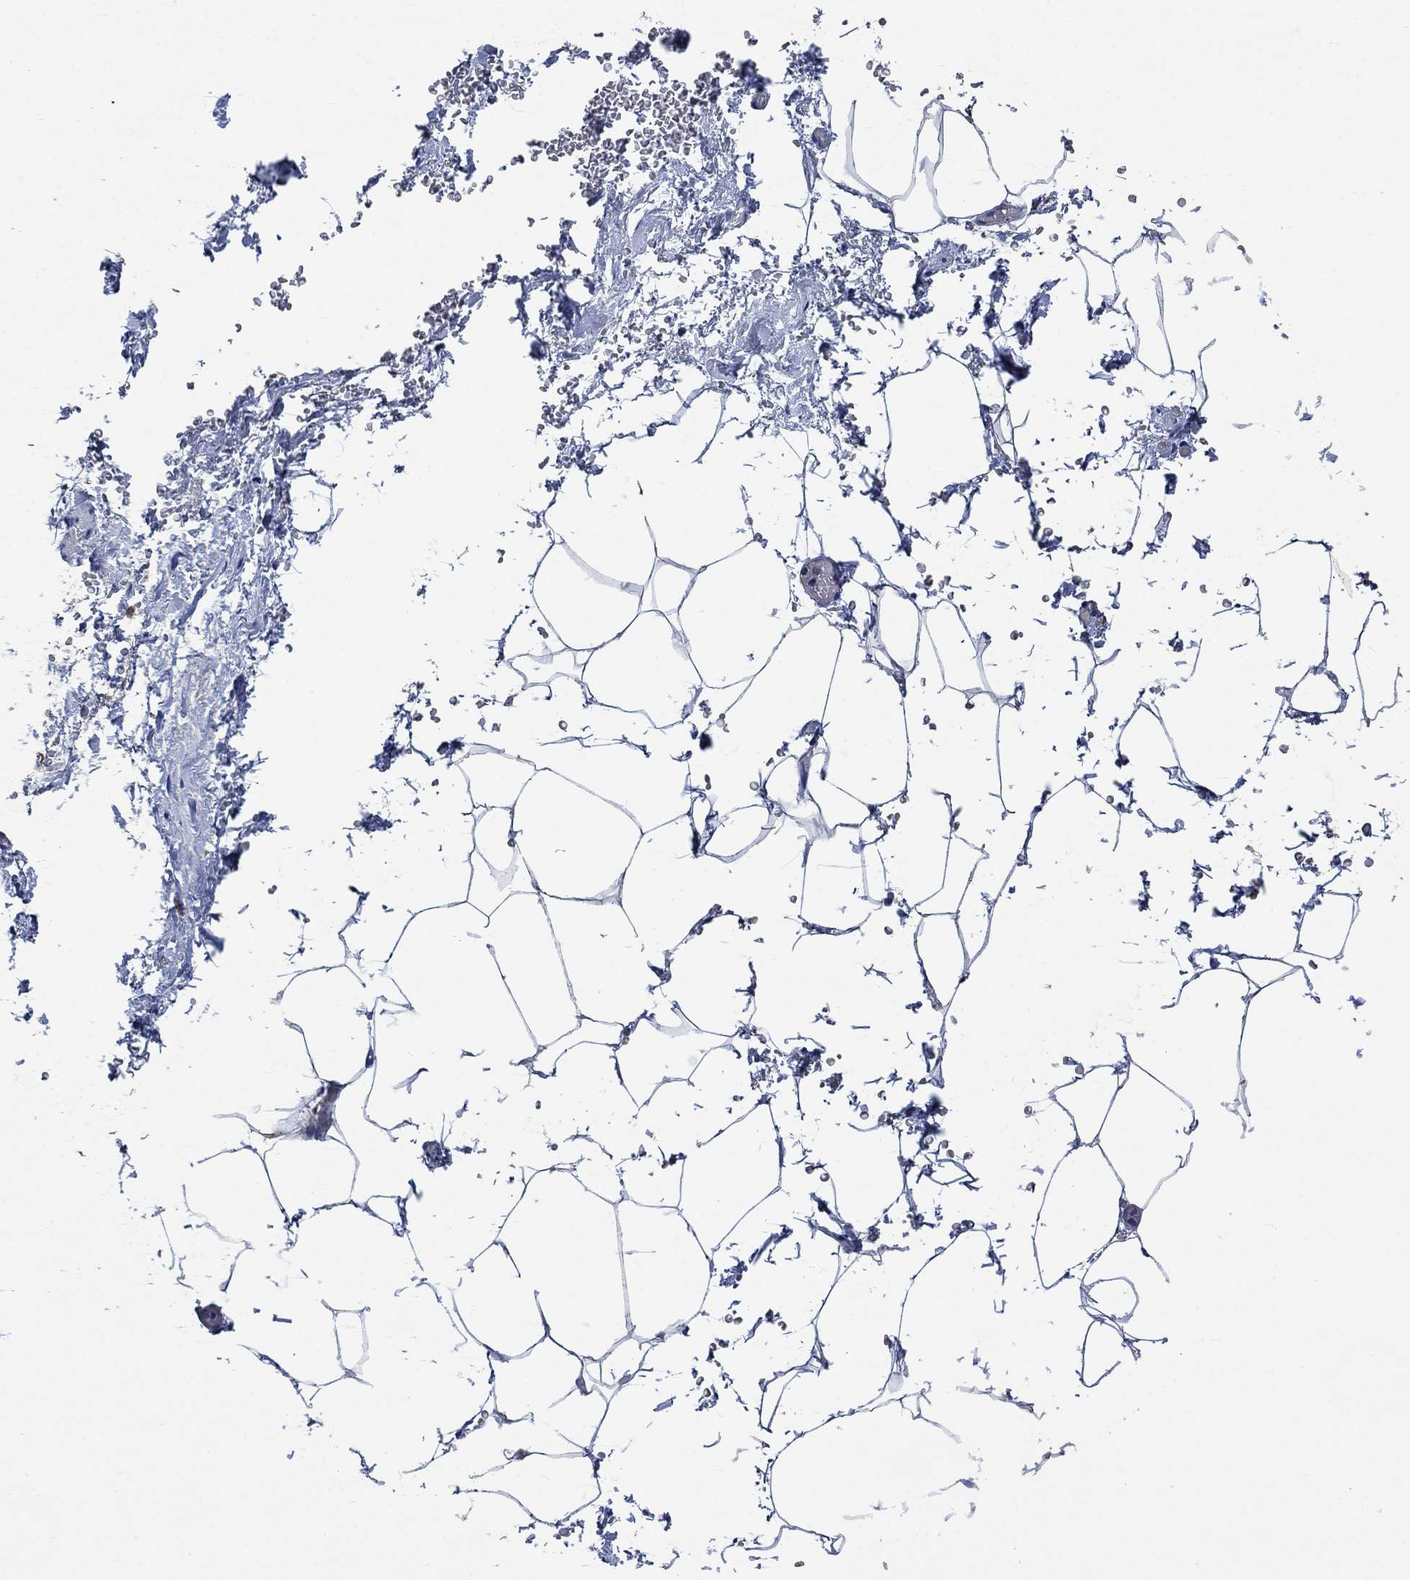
{"staining": {"intensity": "negative", "quantity": "none", "location": "none"}, "tissue": "adipose tissue", "cell_type": "Adipocytes", "image_type": "normal", "snomed": [{"axis": "morphology", "description": "Normal tissue, NOS"}, {"axis": "topography", "description": "Soft tissue"}, {"axis": "topography", "description": "Adipose tissue"}, {"axis": "topography", "description": "Vascular tissue"}, {"axis": "topography", "description": "Peripheral nerve tissue"}], "caption": "Adipocytes show no significant protein positivity in benign adipose tissue. (IHC, brightfield microscopy, high magnification).", "gene": "STXBP6", "patient": {"sex": "male", "age": 68}}